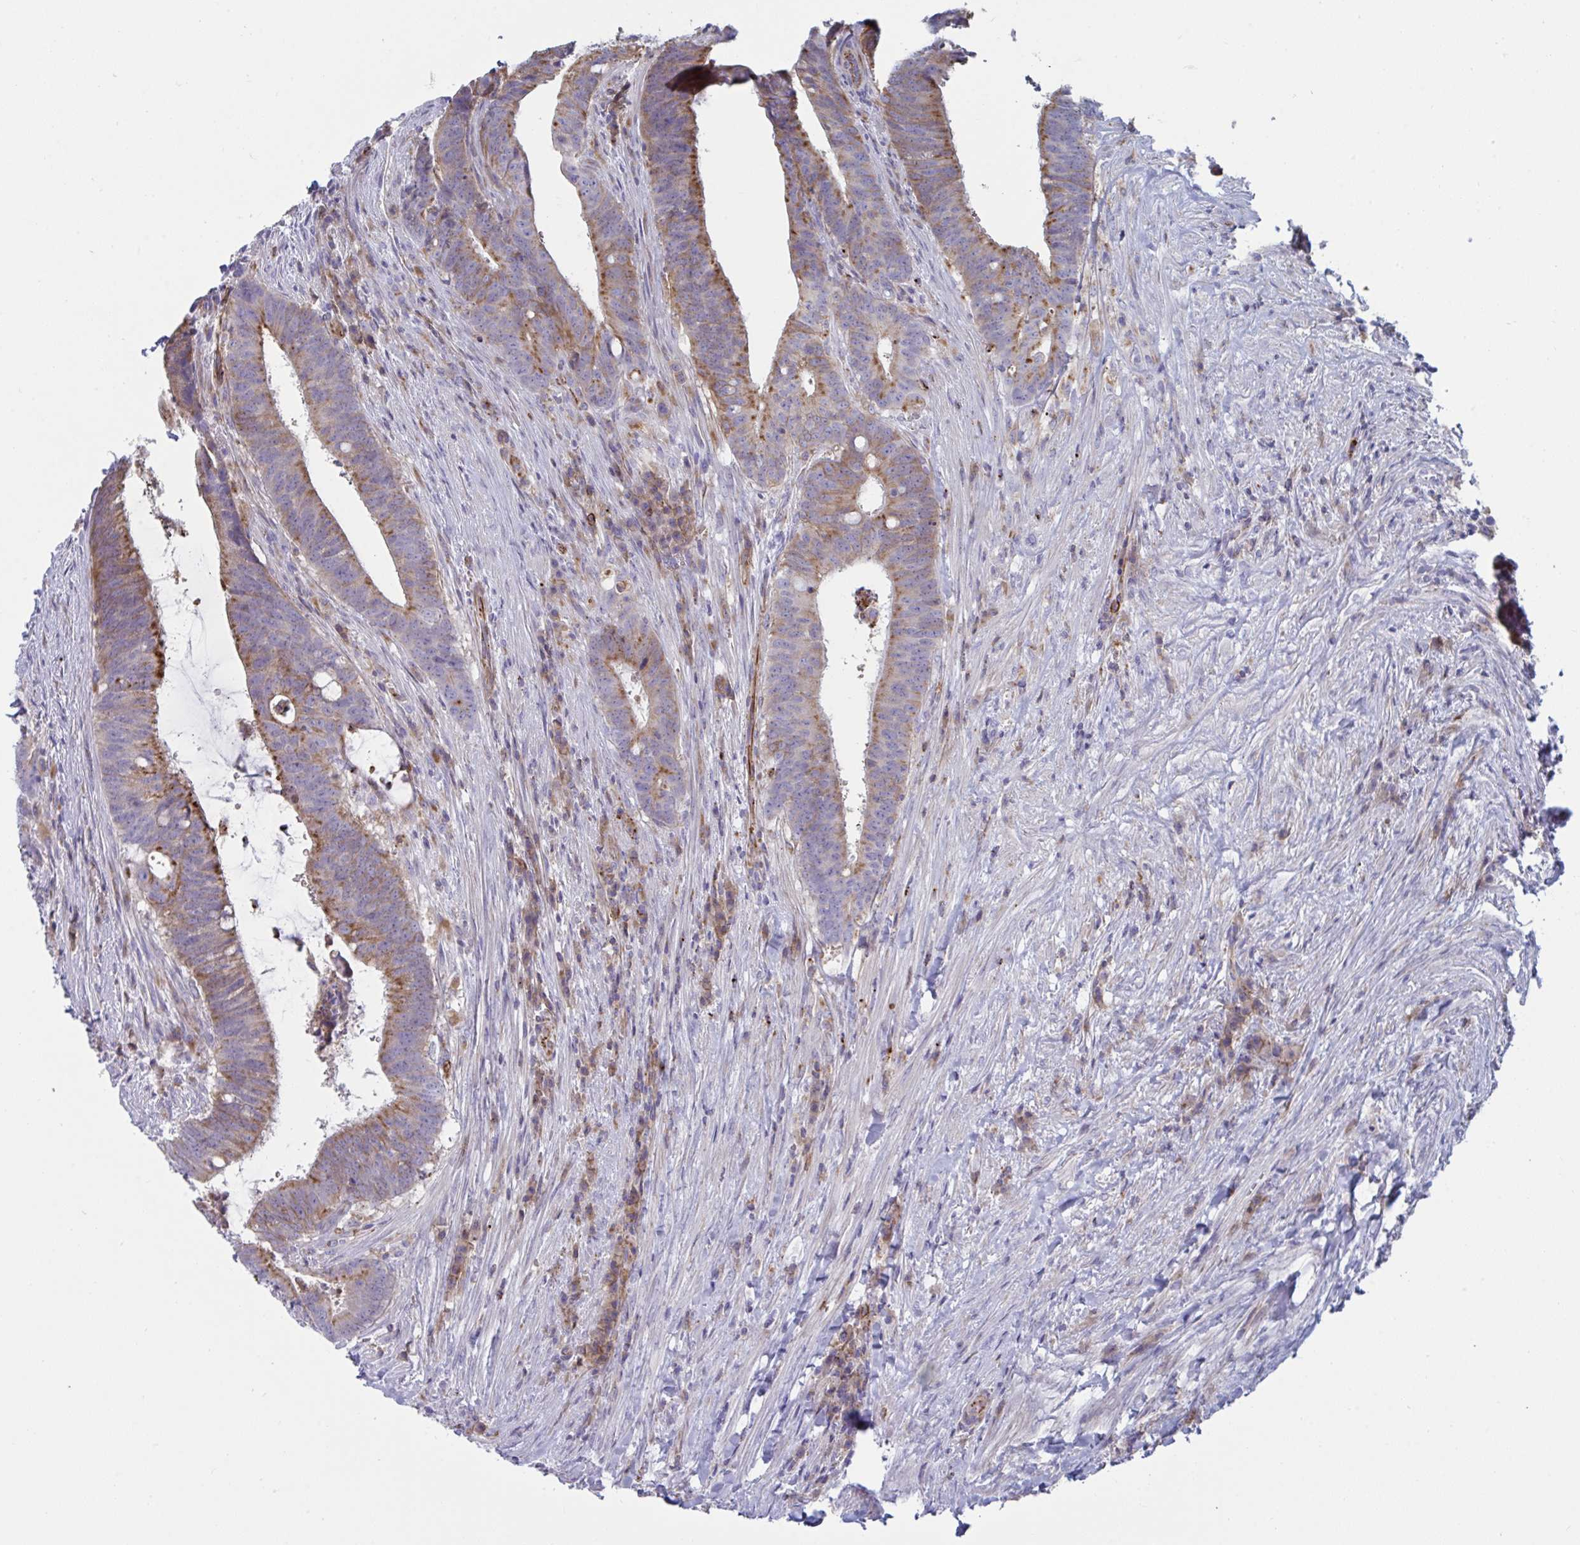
{"staining": {"intensity": "moderate", "quantity": ">75%", "location": "cytoplasmic/membranous"}, "tissue": "colorectal cancer", "cell_type": "Tumor cells", "image_type": "cancer", "snomed": [{"axis": "morphology", "description": "Adenocarcinoma, NOS"}, {"axis": "topography", "description": "Colon"}], "caption": "Protein staining by immunohistochemistry reveals moderate cytoplasmic/membranous expression in approximately >75% of tumor cells in colorectal cancer (adenocarcinoma). (DAB = brown stain, brightfield microscopy at high magnification).", "gene": "SLC9A6", "patient": {"sex": "female", "age": 43}}